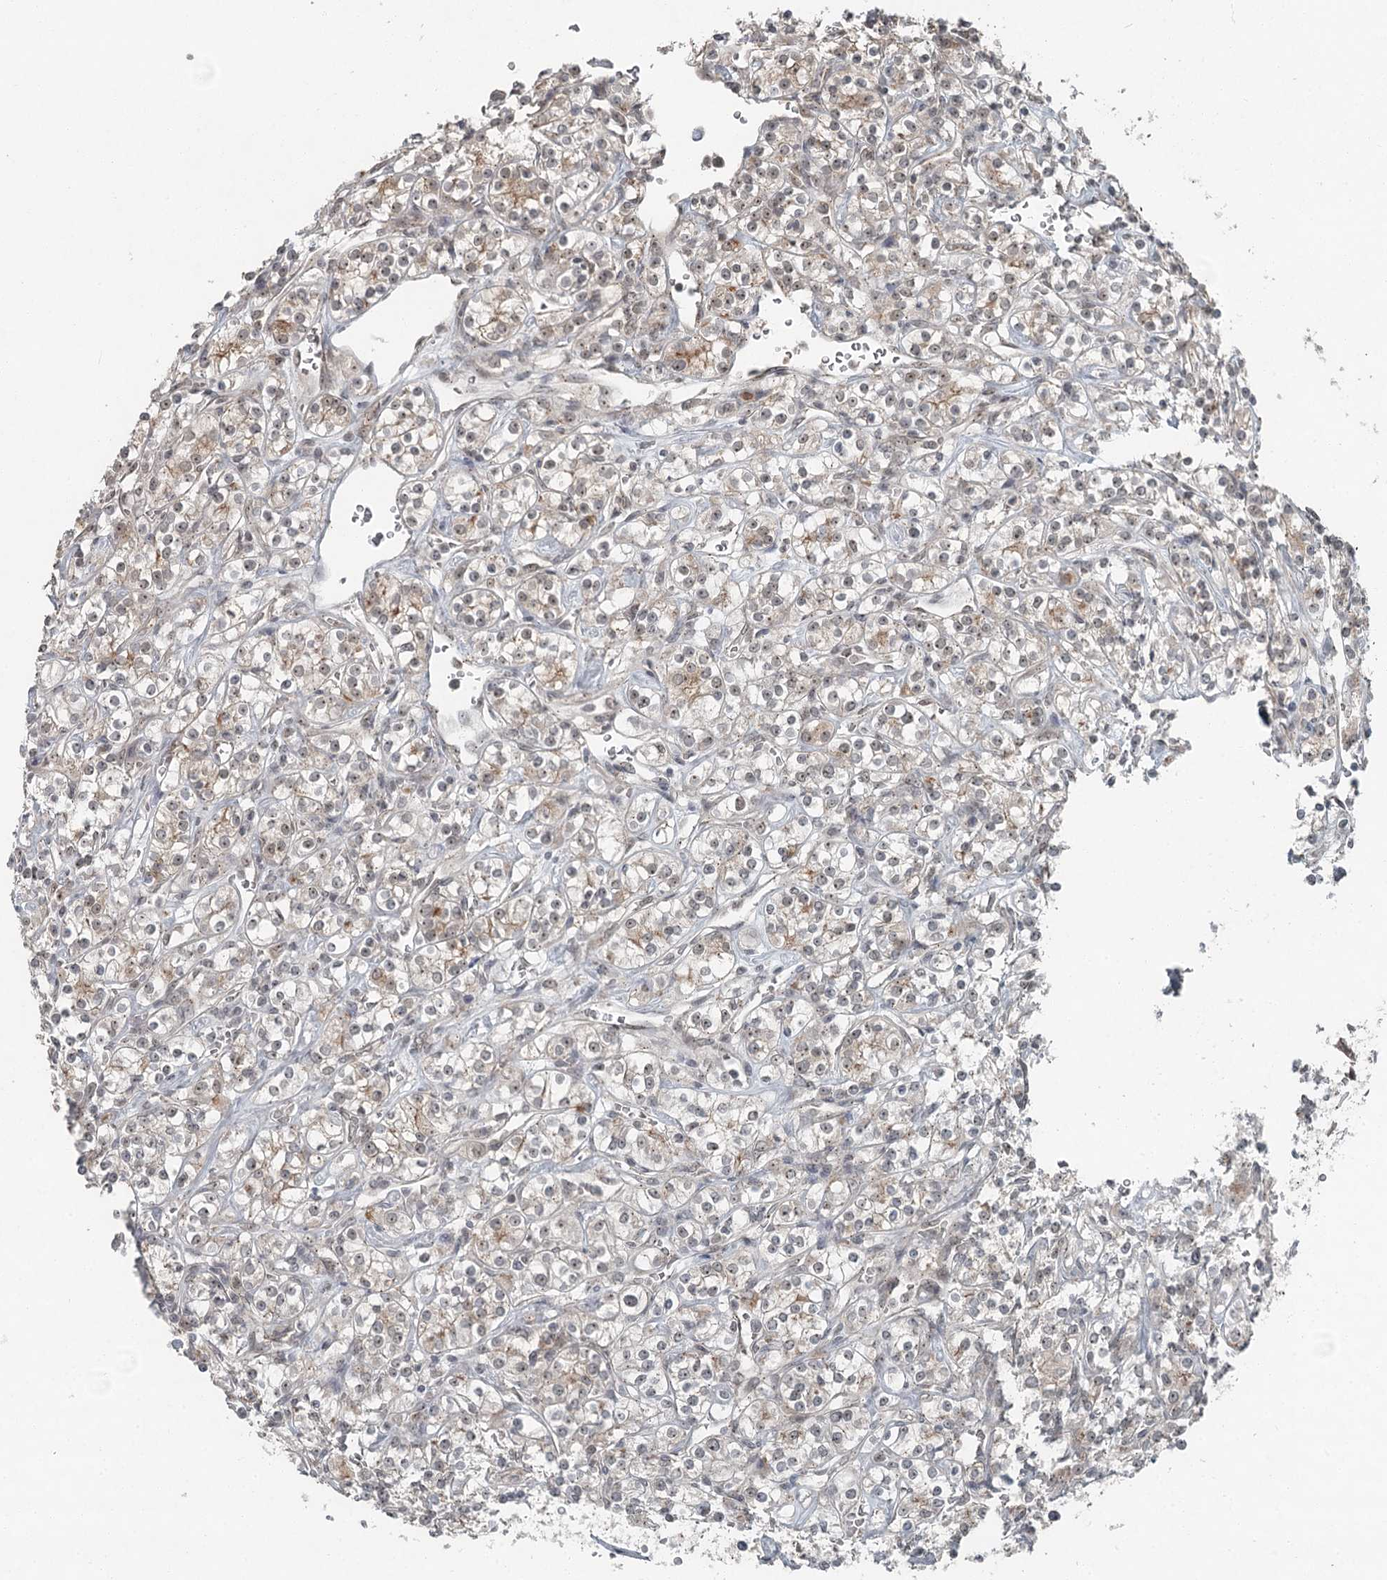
{"staining": {"intensity": "weak", "quantity": "<25%", "location": "cytoplasmic/membranous,nuclear"}, "tissue": "renal cancer", "cell_type": "Tumor cells", "image_type": "cancer", "snomed": [{"axis": "morphology", "description": "Adenocarcinoma, NOS"}, {"axis": "topography", "description": "Kidney"}], "caption": "A photomicrograph of human renal cancer is negative for staining in tumor cells.", "gene": "EXOSC1", "patient": {"sex": "male", "age": 77}}